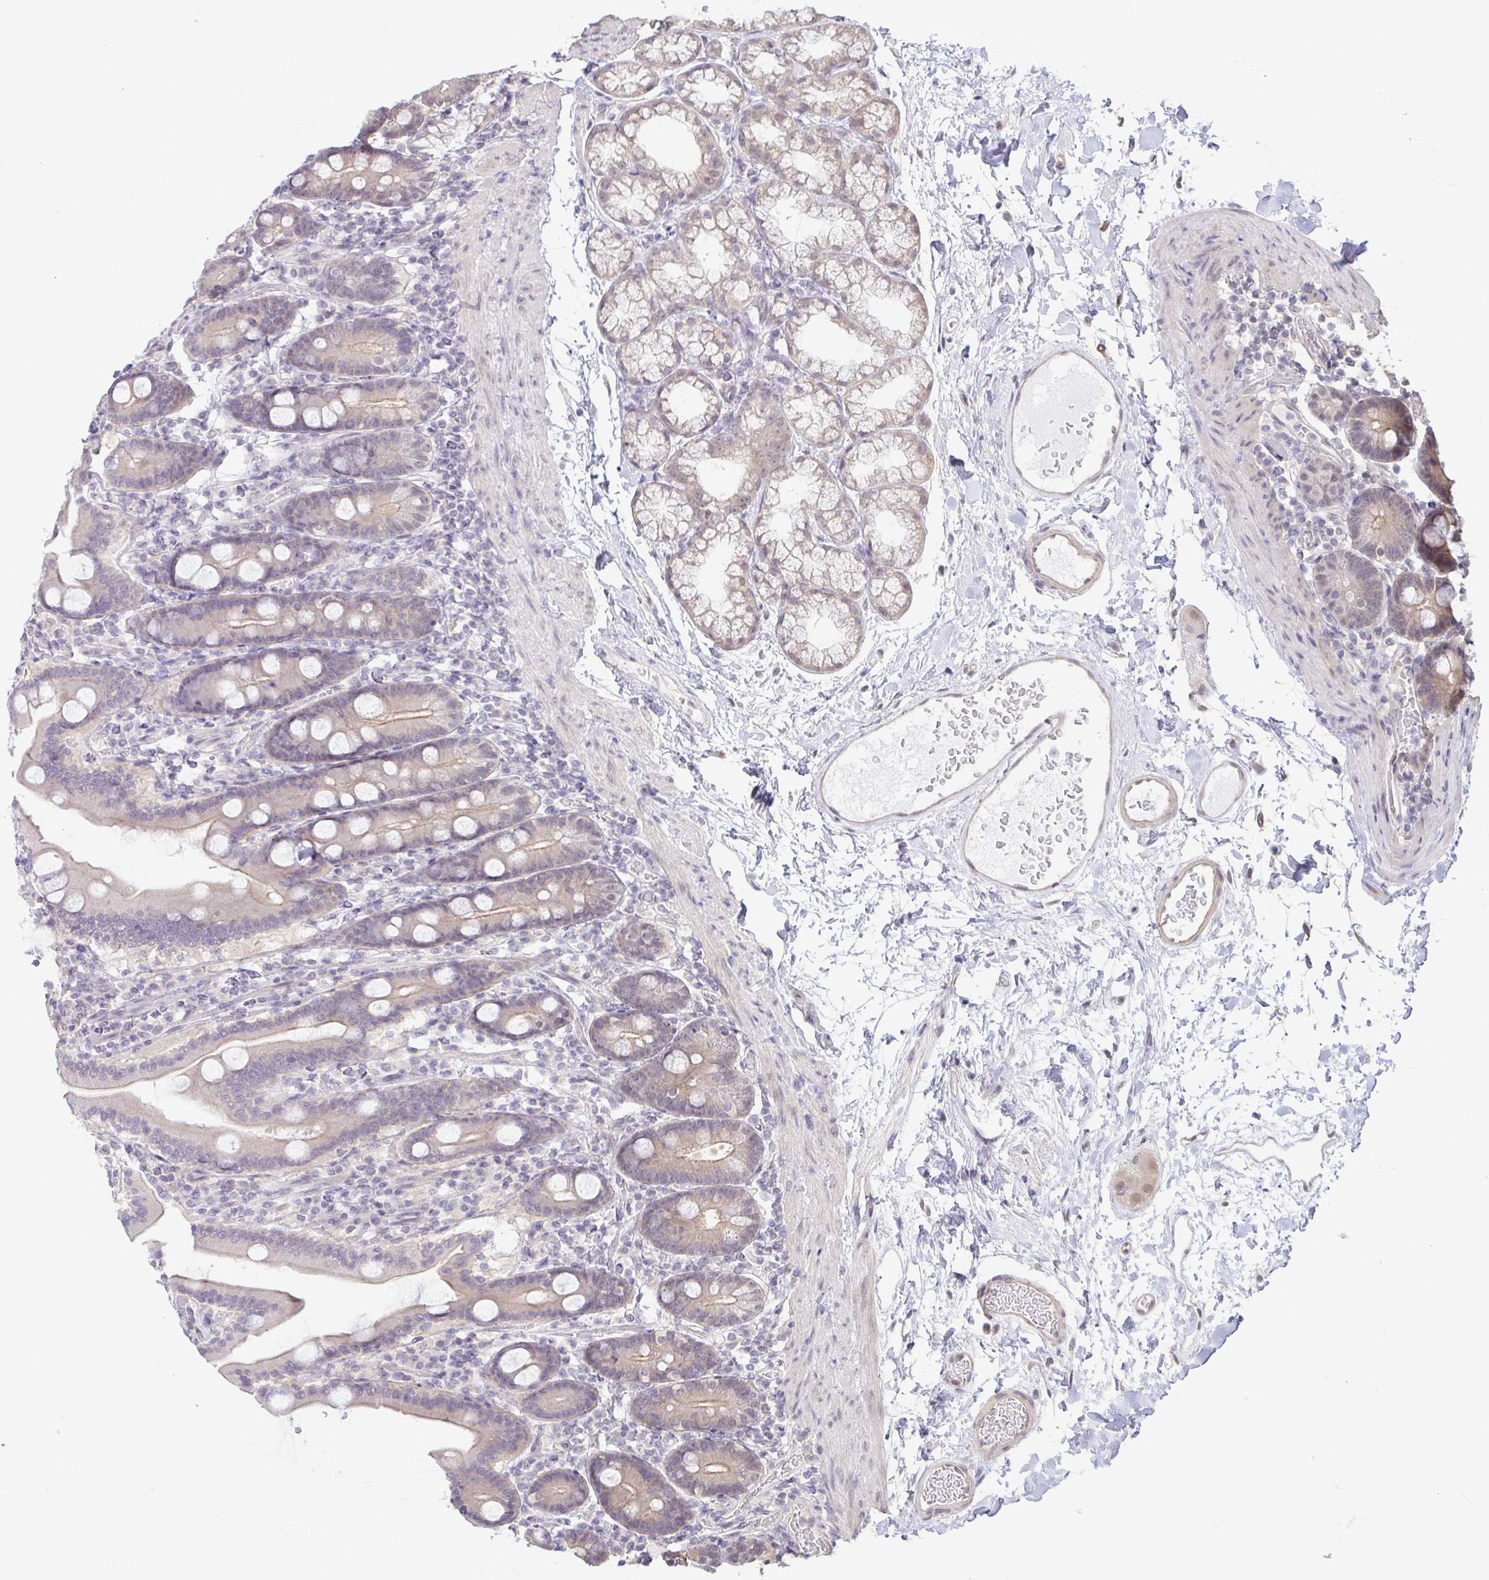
{"staining": {"intensity": "weak", "quantity": "25%-75%", "location": "cytoplasmic/membranous"}, "tissue": "duodenum", "cell_type": "Glandular cells", "image_type": "normal", "snomed": [{"axis": "morphology", "description": "Normal tissue, NOS"}, {"axis": "topography", "description": "Duodenum"}], "caption": "High-magnification brightfield microscopy of benign duodenum stained with DAB (brown) and counterstained with hematoxylin (blue). glandular cells exhibit weak cytoplasmic/membranous expression is appreciated in approximately25%-75% of cells. Nuclei are stained in blue.", "gene": "HYPK", "patient": {"sex": "male", "age": 55}}